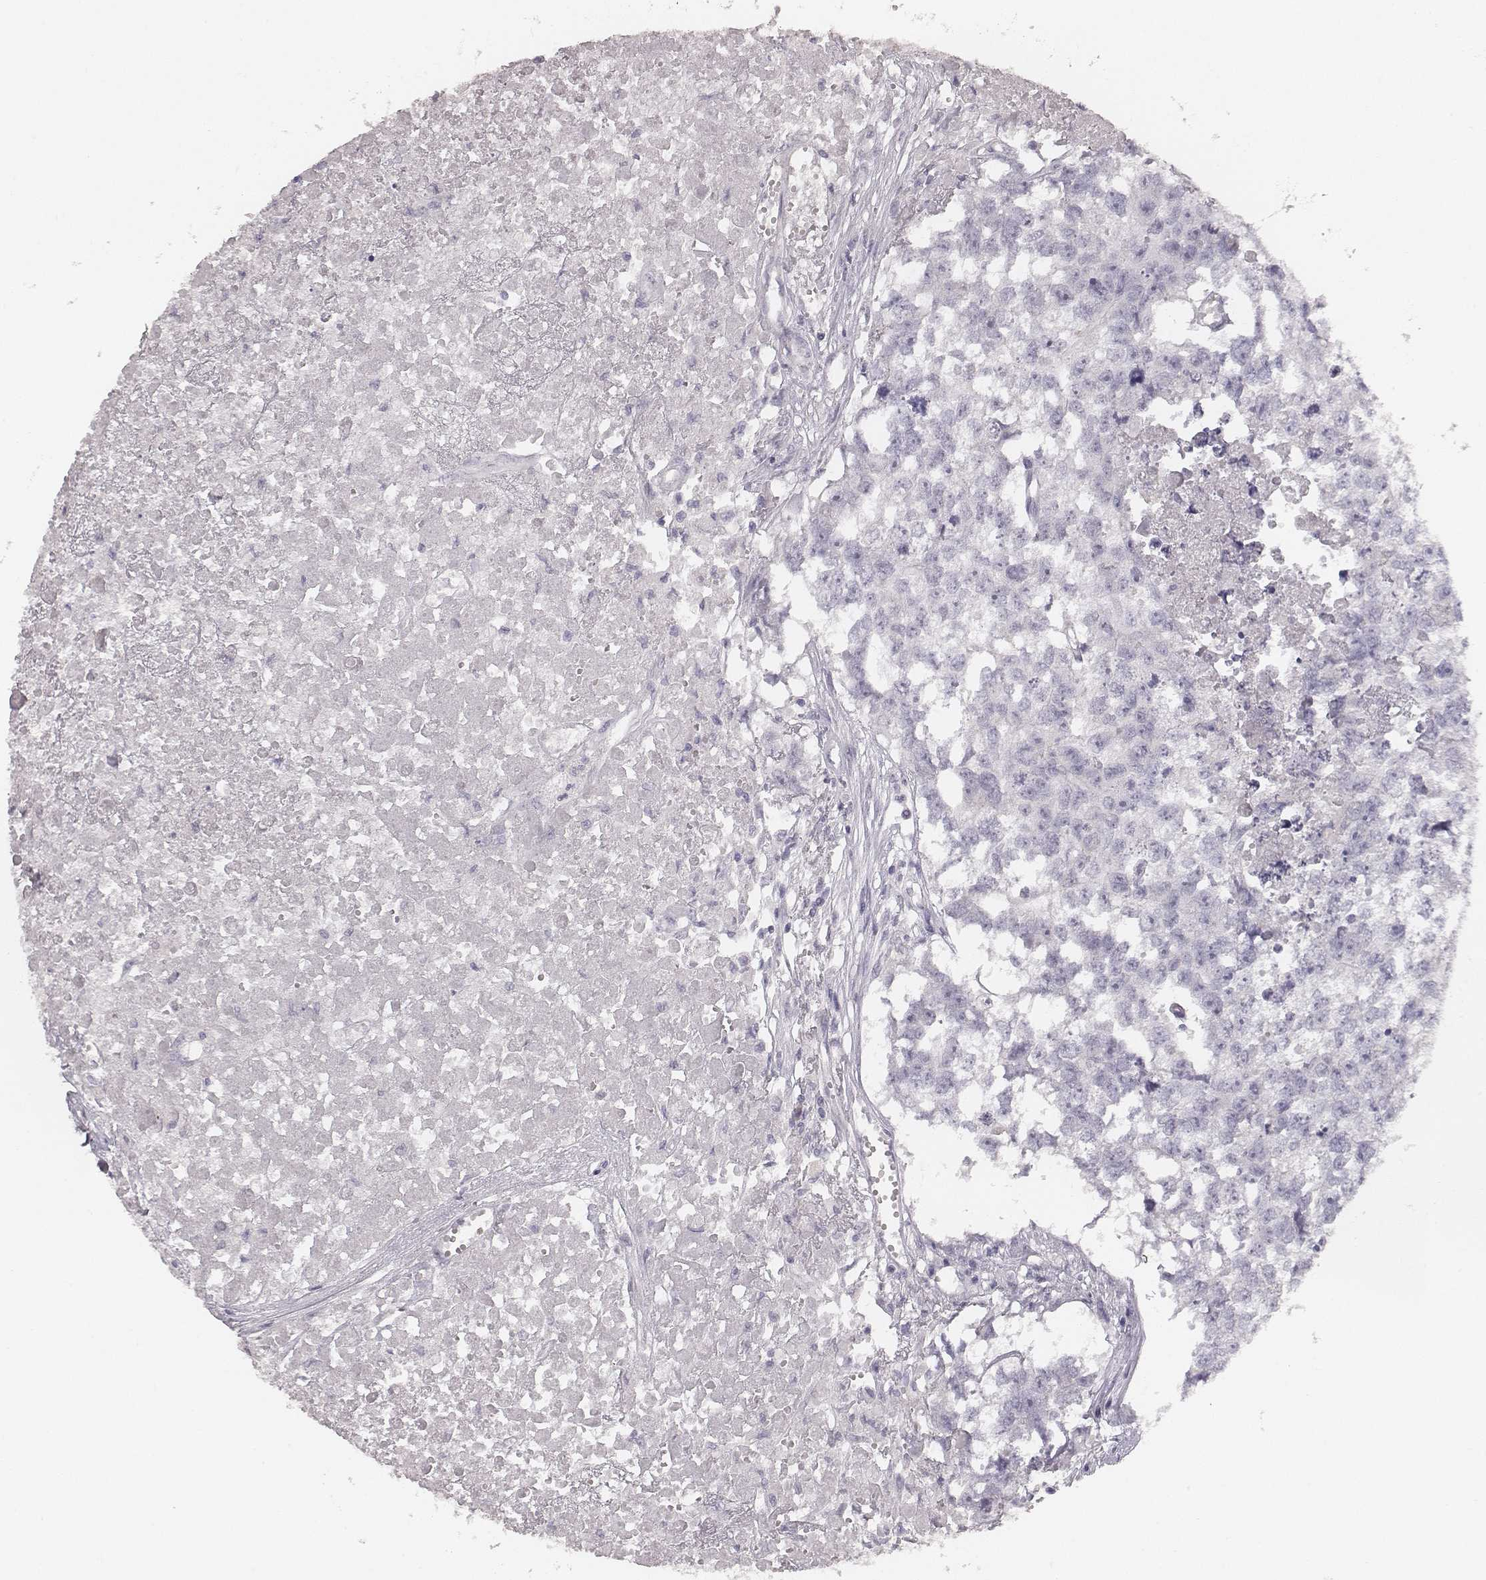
{"staining": {"intensity": "negative", "quantity": "none", "location": "none"}, "tissue": "testis cancer", "cell_type": "Tumor cells", "image_type": "cancer", "snomed": [{"axis": "morphology", "description": "Carcinoma, Embryonal, NOS"}, {"axis": "morphology", "description": "Teratoma, malignant, NOS"}, {"axis": "topography", "description": "Testis"}], "caption": "Immunohistochemistry micrograph of neoplastic tissue: human testis embryonal carcinoma stained with DAB (3,3'-diaminobenzidine) displays no significant protein staining in tumor cells.", "gene": "MYH6", "patient": {"sex": "male", "age": 44}}